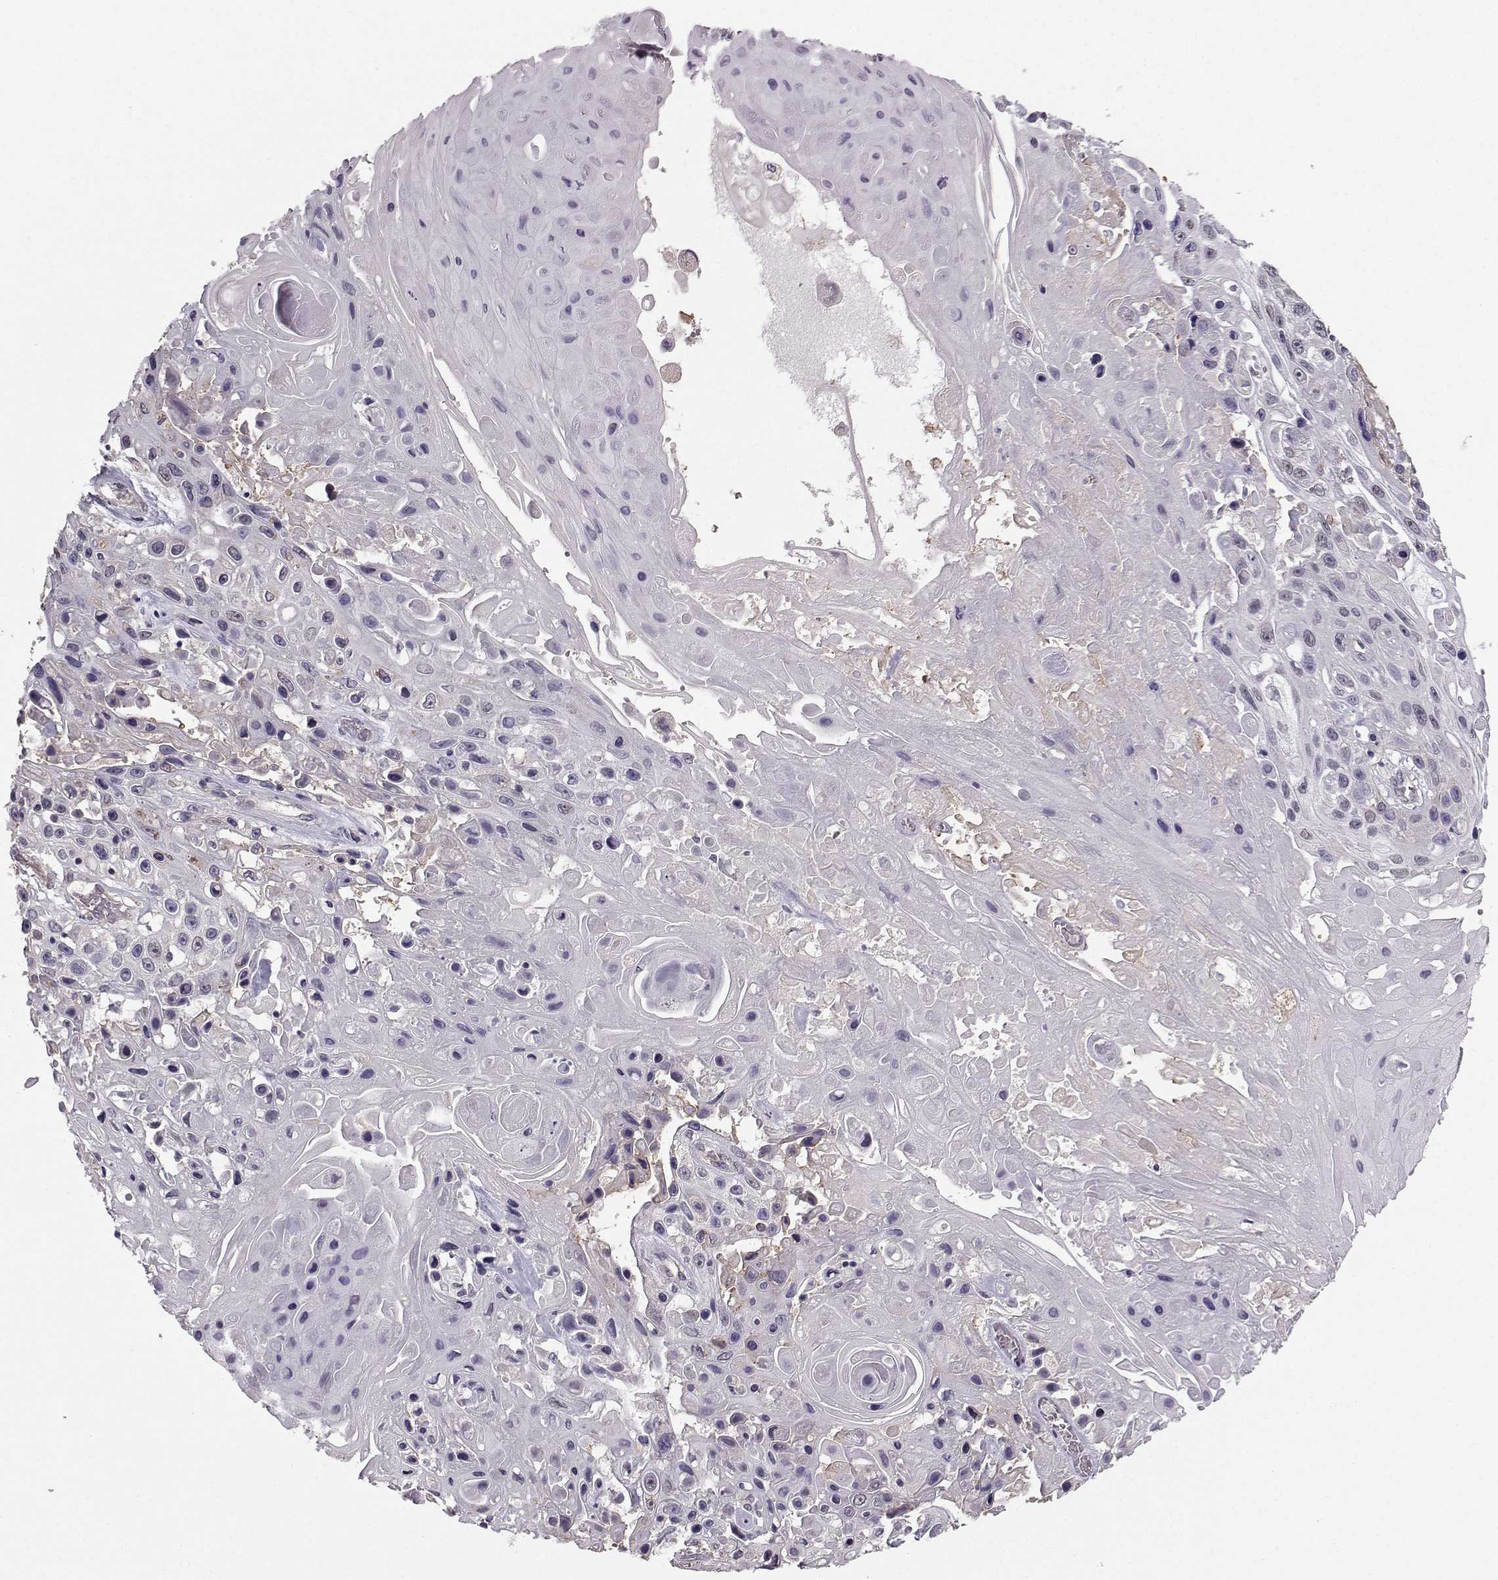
{"staining": {"intensity": "weak", "quantity": "<25%", "location": "cytoplasmic/membranous"}, "tissue": "skin cancer", "cell_type": "Tumor cells", "image_type": "cancer", "snomed": [{"axis": "morphology", "description": "Squamous cell carcinoma, NOS"}, {"axis": "topography", "description": "Skin"}], "caption": "Photomicrograph shows no protein staining in tumor cells of skin cancer tissue. (DAB (3,3'-diaminobenzidine) immunohistochemistry visualized using brightfield microscopy, high magnification).", "gene": "TSPYL5", "patient": {"sex": "male", "age": 82}}